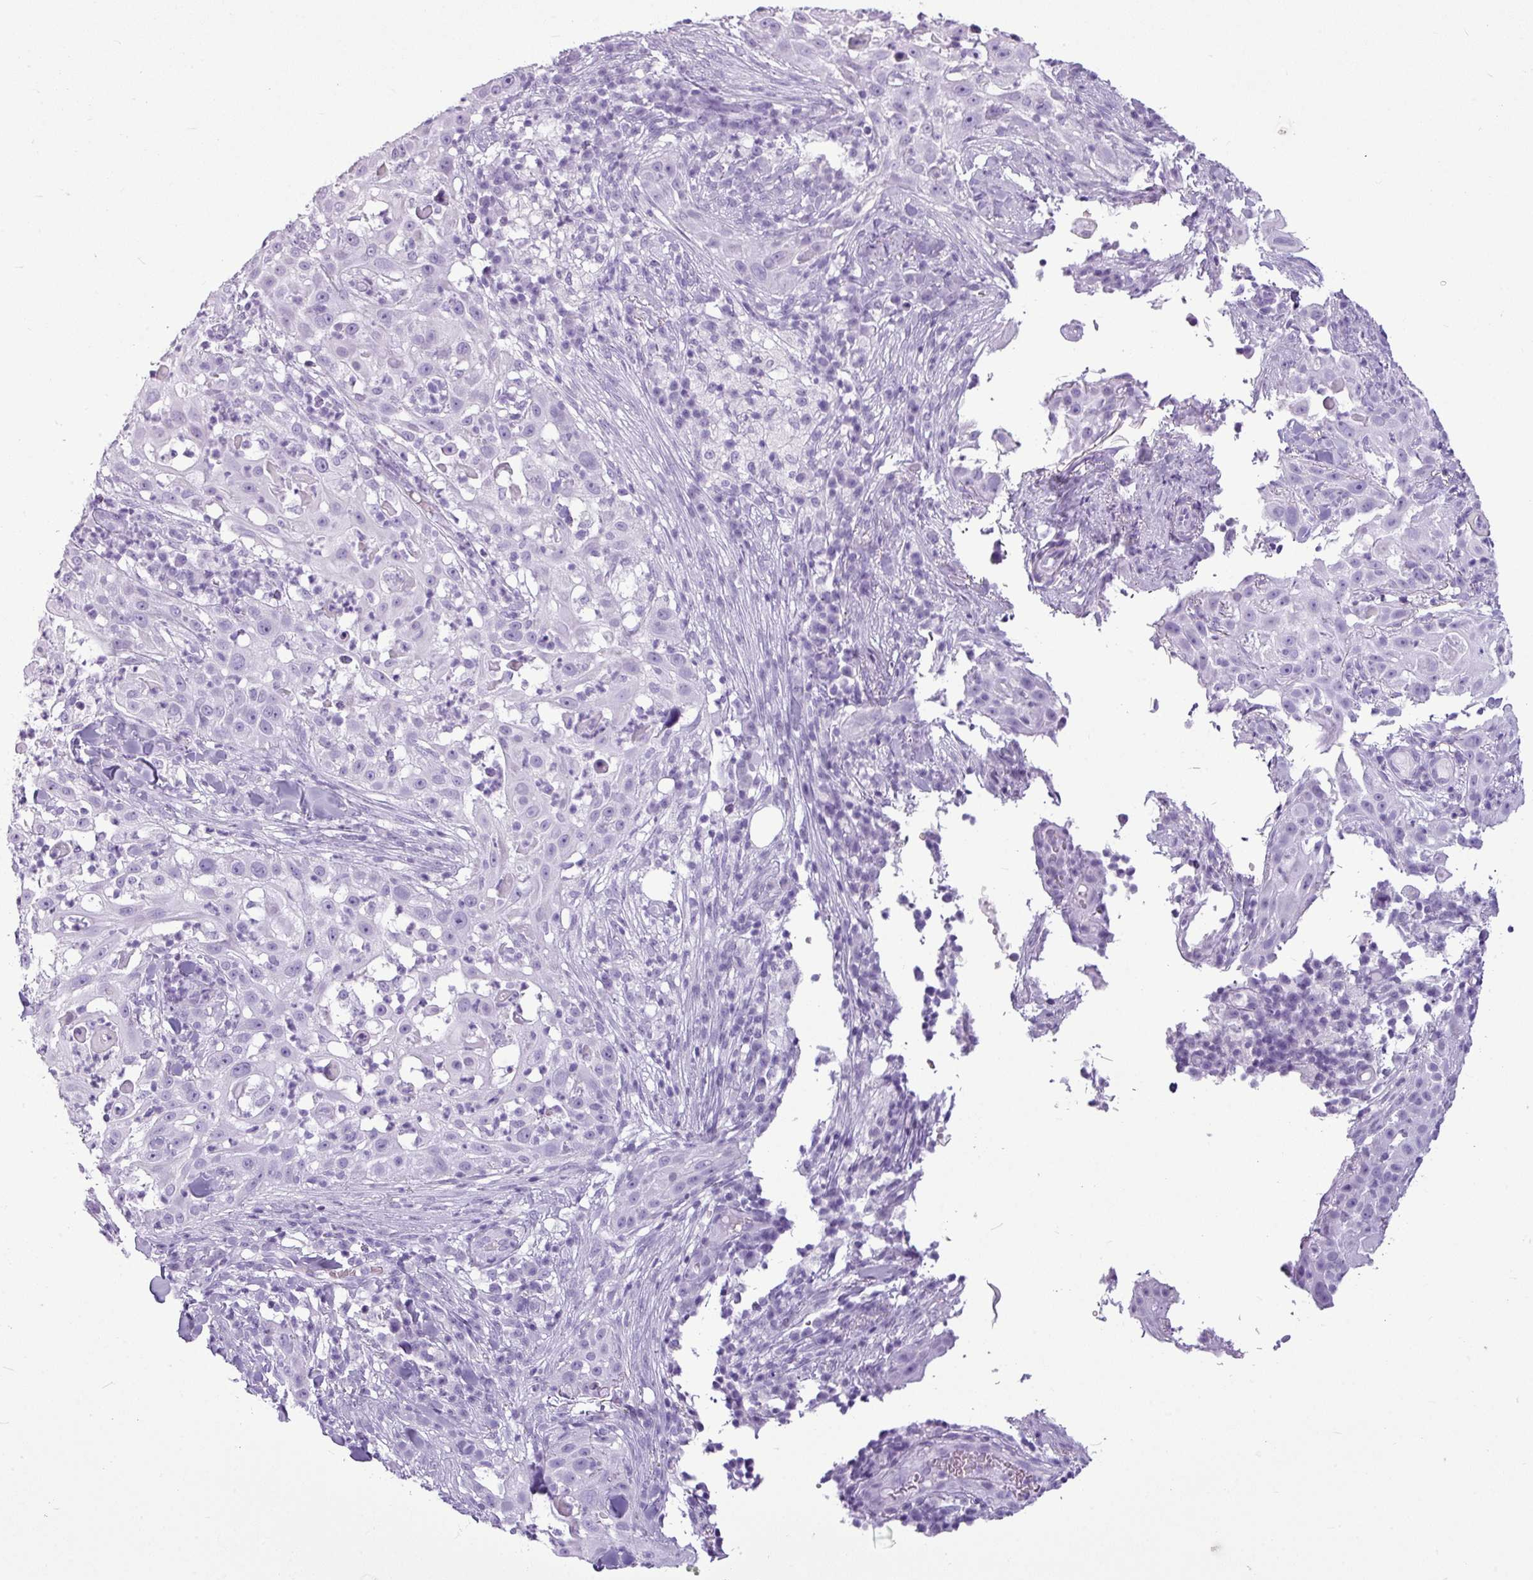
{"staining": {"intensity": "negative", "quantity": "none", "location": "none"}, "tissue": "skin cancer", "cell_type": "Tumor cells", "image_type": "cancer", "snomed": [{"axis": "morphology", "description": "Squamous cell carcinoma, NOS"}, {"axis": "topography", "description": "Skin"}], "caption": "This is an IHC micrograph of human skin cancer. There is no positivity in tumor cells.", "gene": "AMY1B", "patient": {"sex": "female", "age": 44}}